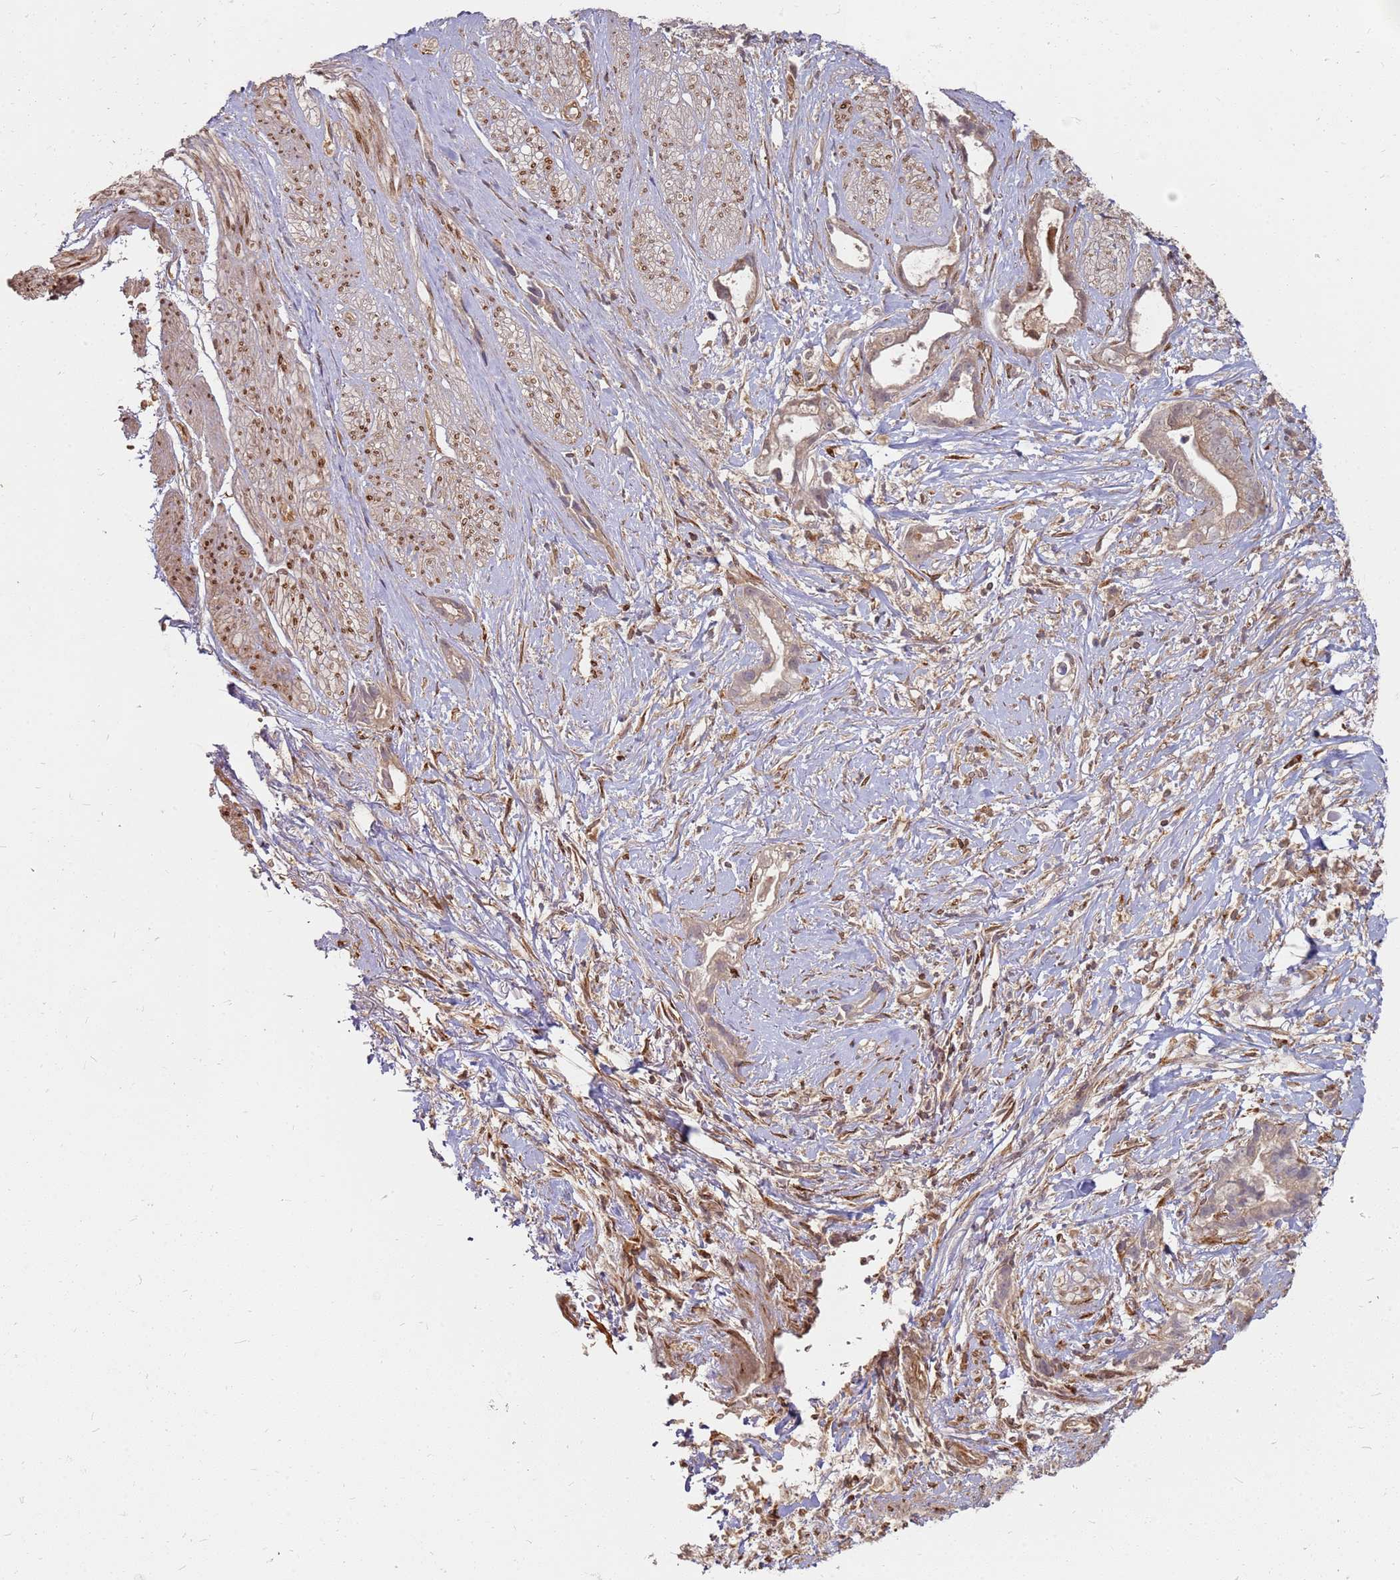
{"staining": {"intensity": "weak", "quantity": "25%-75%", "location": "cytoplasmic/membranous"}, "tissue": "stomach cancer", "cell_type": "Tumor cells", "image_type": "cancer", "snomed": [{"axis": "morphology", "description": "Adenocarcinoma, NOS"}, {"axis": "topography", "description": "Stomach"}], "caption": "An immunohistochemistry (IHC) image of tumor tissue is shown. Protein staining in brown labels weak cytoplasmic/membranous positivity in stomach cancer (adenocarcinoma) within tumor cells.", "gene": "NUDT14", "patient": {"sex": "male", "age": 55}}